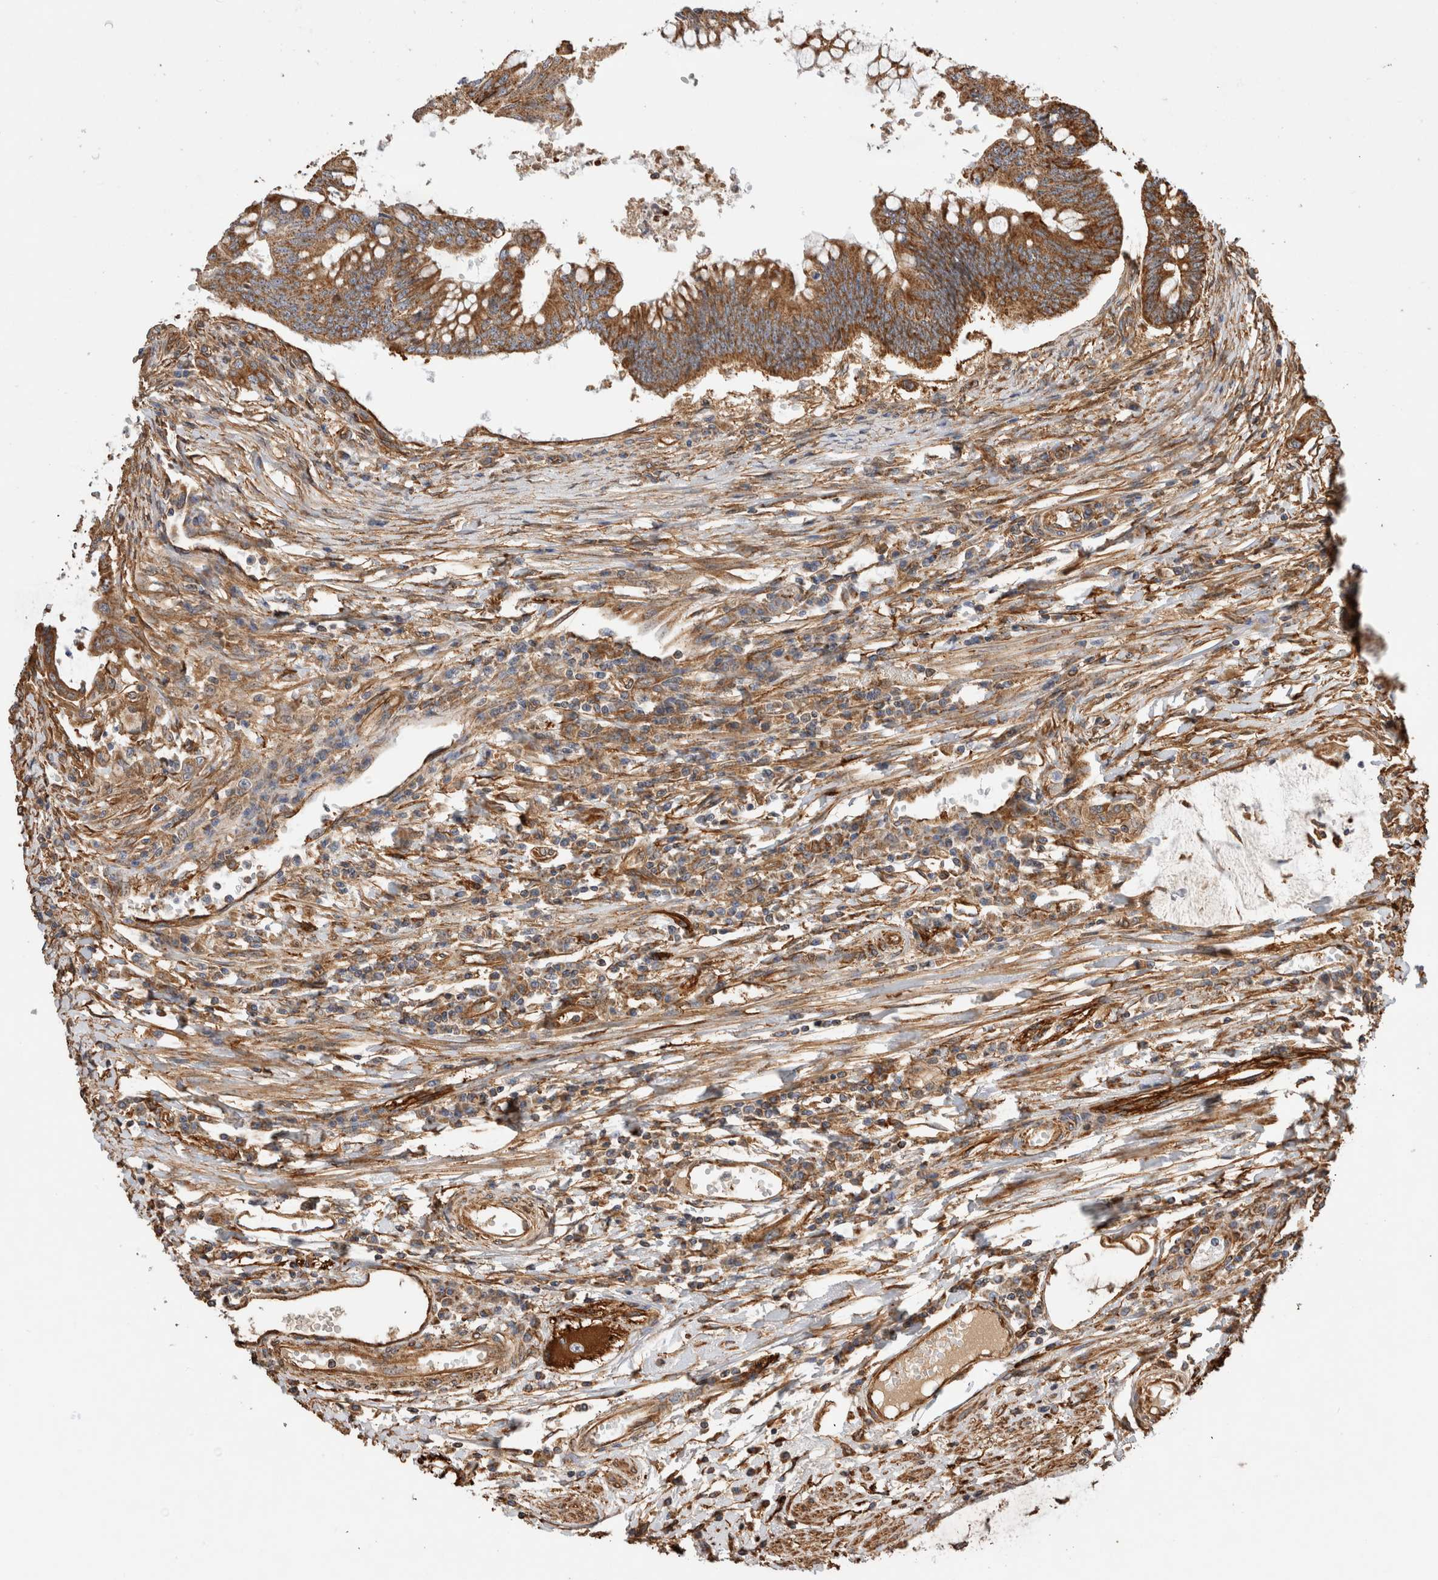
{"staining": {"intensity": "moderate", "quantity": ">75%", "location": "cytoplasmic/membranous"}, "tissue": "colorectal cancer", "cell_type": "Tumor cells", "image_type": "cancer", "snomed": [{"axis": "morphology", "description": "Adenoma, NOS"}, {"axis": "morphology", "description": "Adenocarcinoma, NOS"}, {"axis": "topography", "description": "Colon"}], "caption": "Protein staining of colorectal adenoma tissue demonstrates moderate cytoplasmic/membranous expression in about >75% of tumor cells. The protein is shown in brown color, while the nuclei are stained blue.", "gene": "ZNF397", "patient": {"sex": "male", "age": 79}}